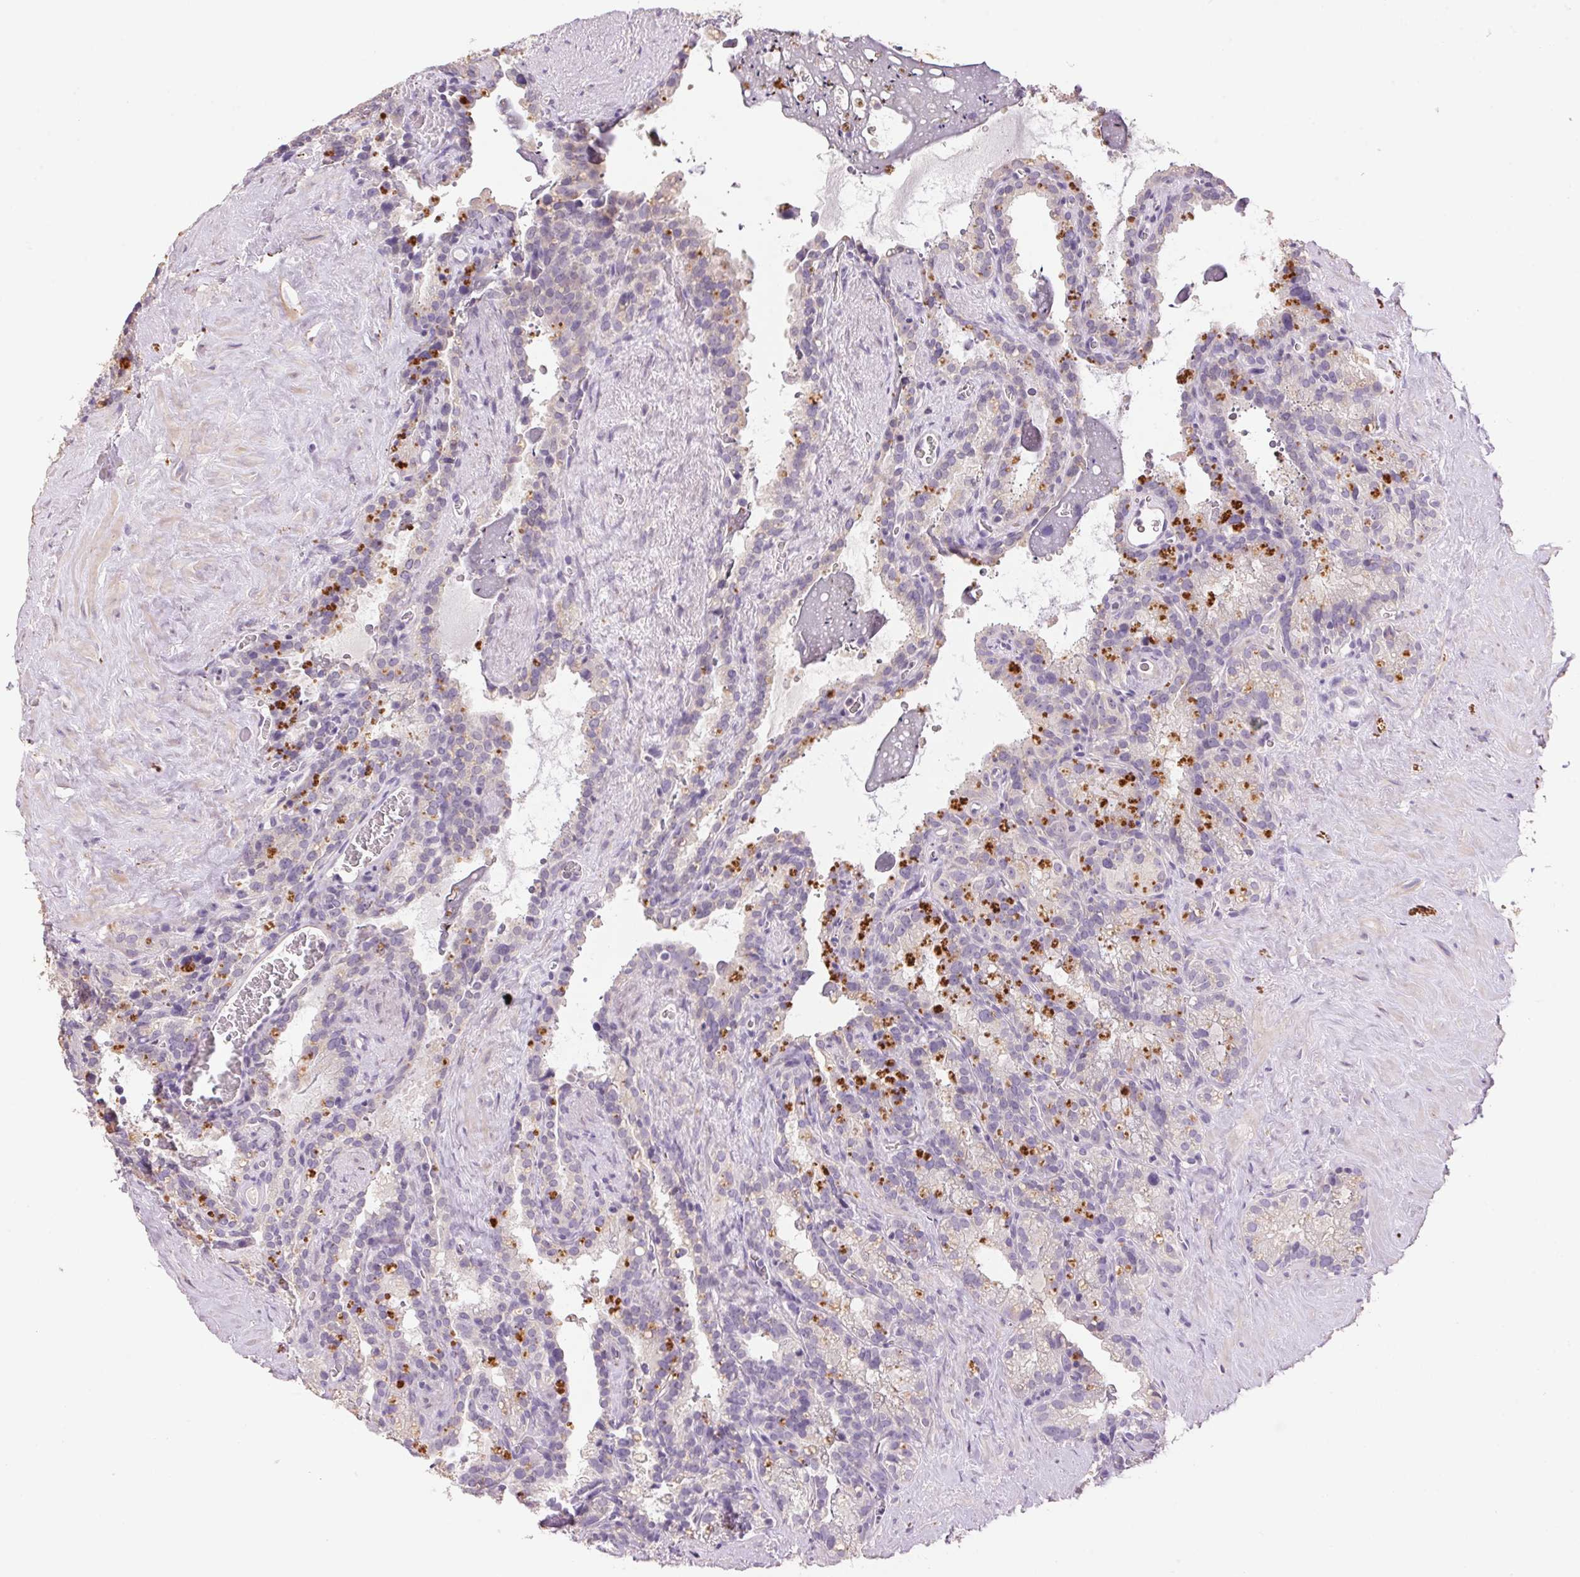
{"staining": {"intensity": "negative", "quantity": "none", "location": "none"}, "tissue": "seminal vesicle", "cell_type": "Glandular cells", "image_type": "normal", "snomed": [{"axis": "morphology", "description": "Normal tissue, NOS"}, {"axis": "topography", "description": "Prostate"}, {"axis": "topography", "description": "Seminal veicle"}], "caption": "Seminal vesicle was stained to show a protein in brown. There is no significant expression in glandular cells. Brightfield microscopy of IHC stained with DAB (3,3'-diaminobenzidine) (brown) and hematoxylin (blue), captured at high magnification.", "gene": "LYZL6", "patient": {"sex": "male", "age": 71}}